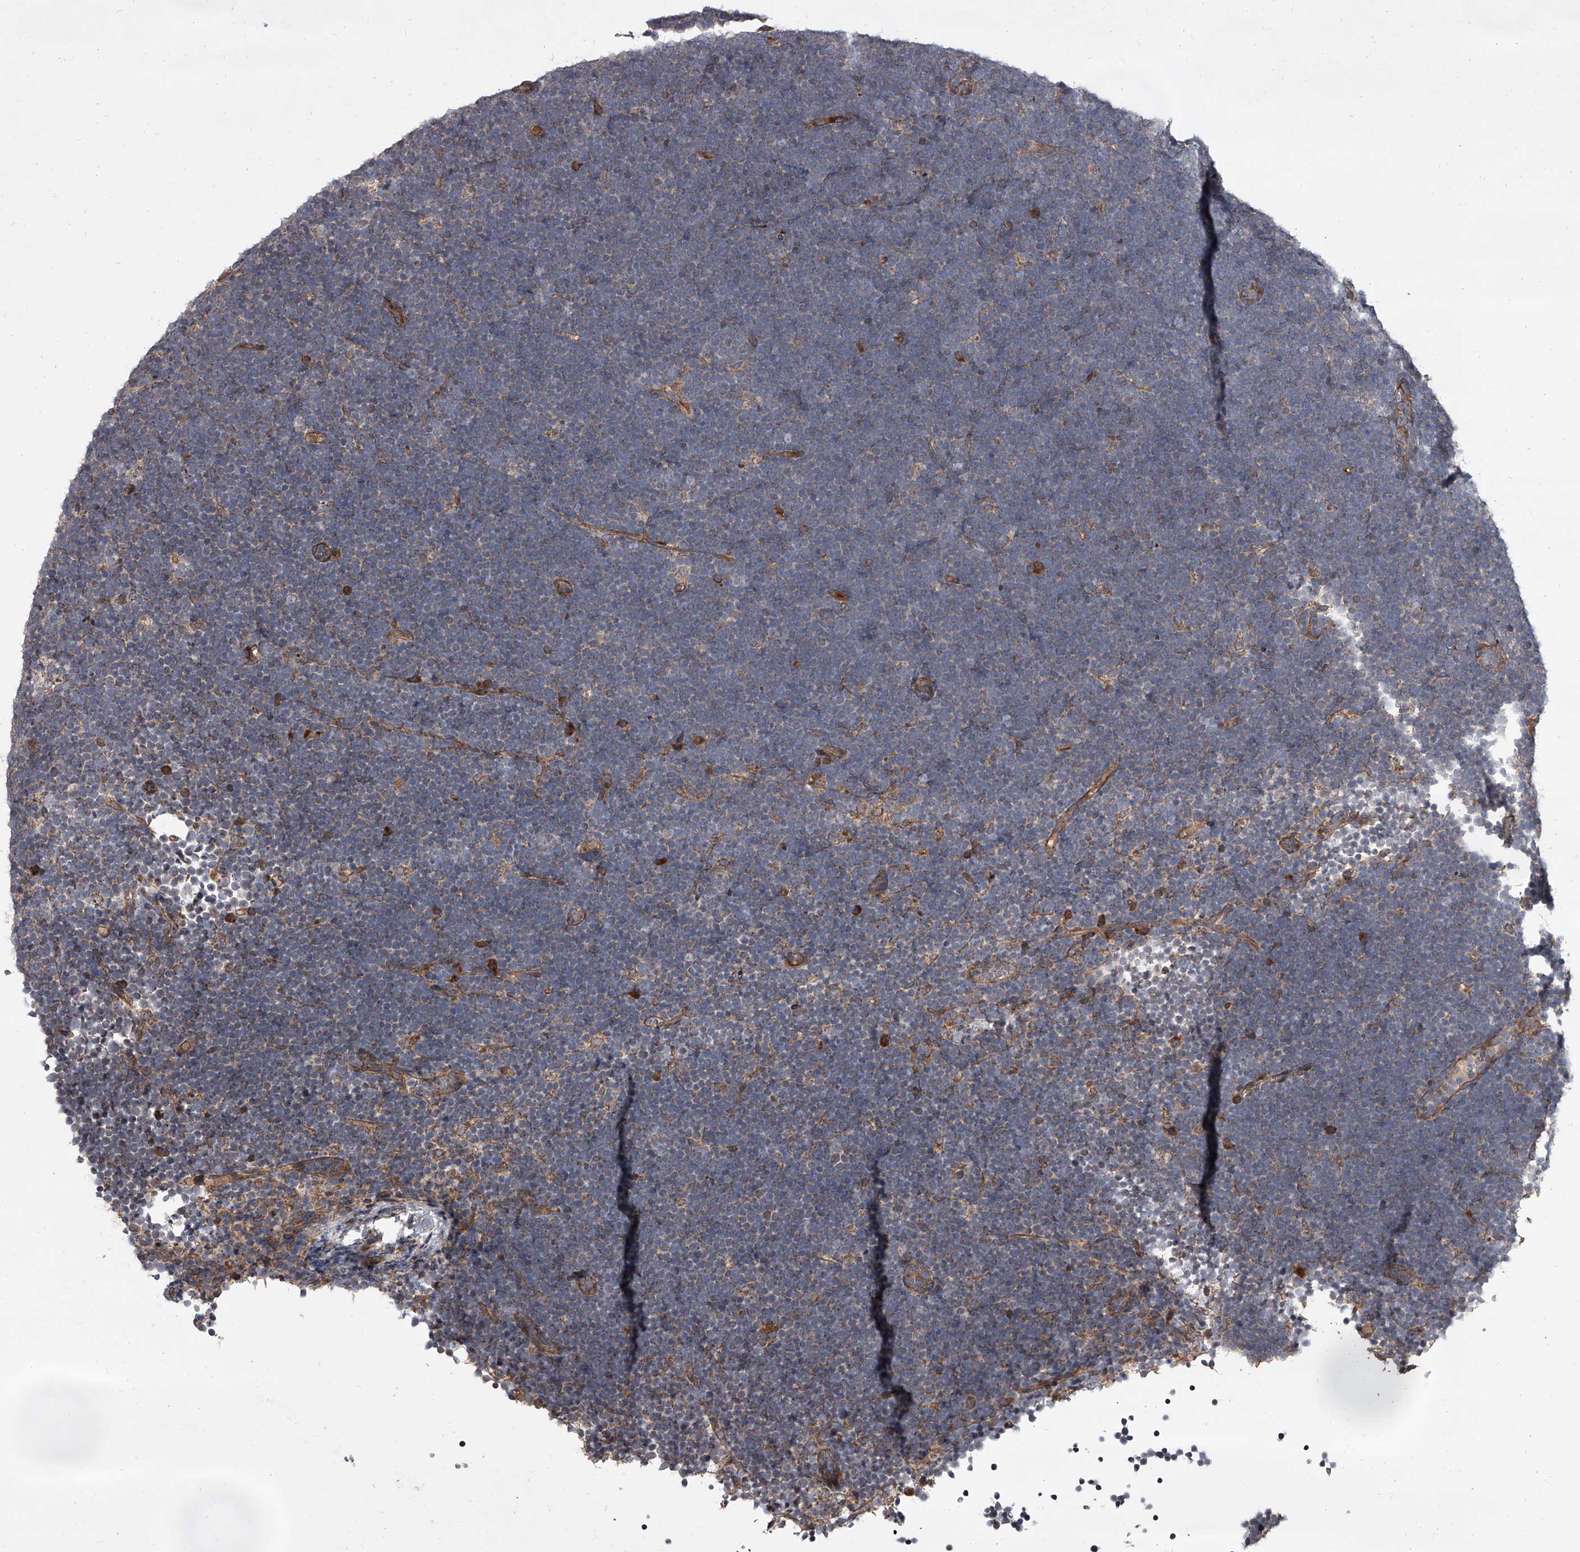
{"staining": {"intensity": "negative", "quantity": "none", "location": "none"}, "tissue": "lymphoma", "cell_type": "Tumor cells", "image_type": "cancer", "snomed": [{"axis": "morphology", "description": "Malignant lymphoma, non-Hodgkin's type, High grade"}, {"axis": "topography", "description": "Lymph node"}], "caption": "High power microscopy micrograph of an immunohistochemistry (IHC) histopathology image of lymphoma, revealing no significant staining in tumor cells.", "gene": "EVA1C", "patient": {"sex": "male", "age": 13}}